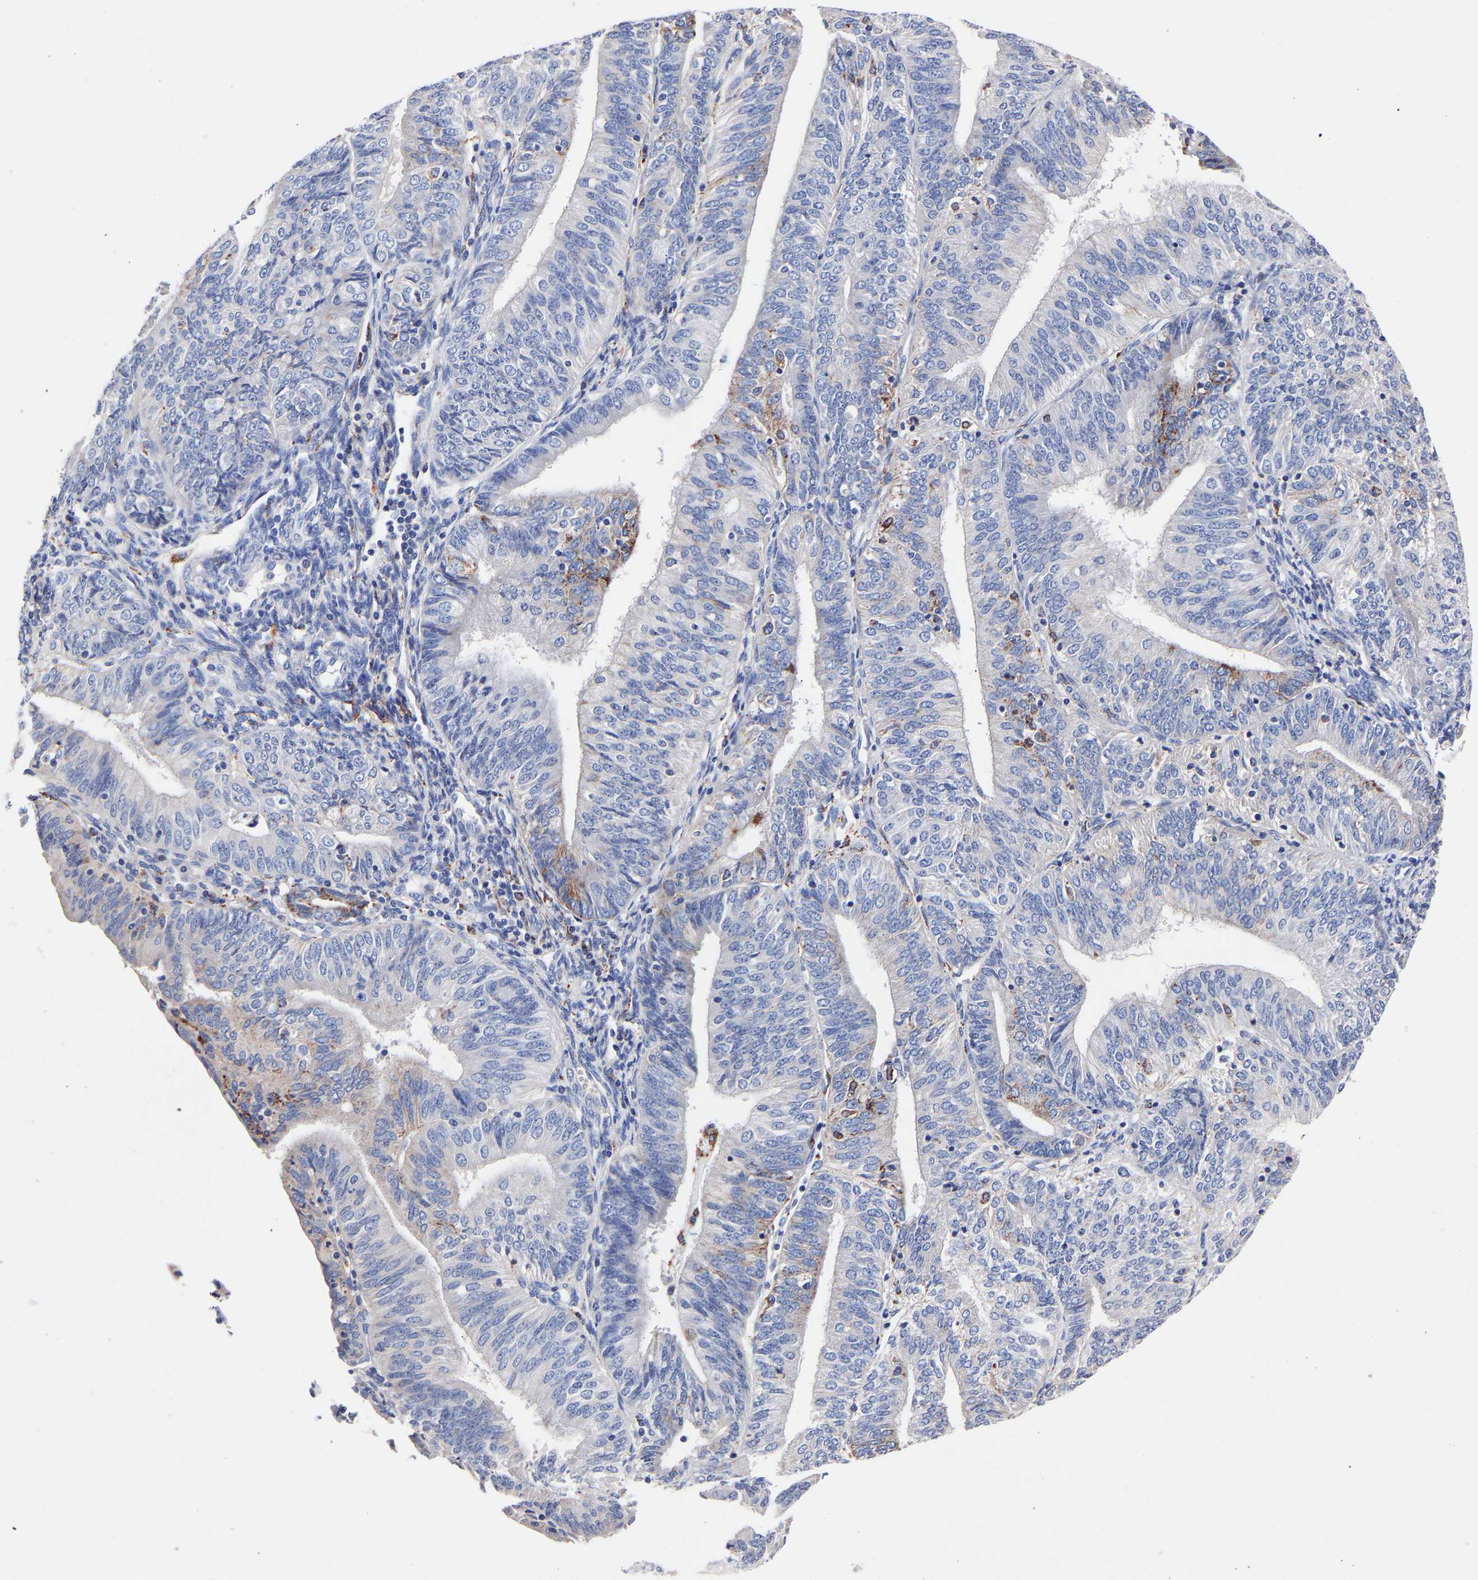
{"staining": {"intensity": "moderate", "quantity": "<25%", "location": "cytoplasmic/membranous"}, "tissue": "endometrial cancer", "cell_type": "Tumor cells", "image_type": "cancer", "snomed": [{"axis": "morphology", "description": "Adenocarcinoma, NOS"}, {"axis": "topography", "description": "Endometrium"}], "caption": "Endometrial cancer (adenocarcinoma) stained with a protein marker displays moderate staining in tumor cells.", "gene": "SEM1", "patient": {"sex": "female", "age": 58}}